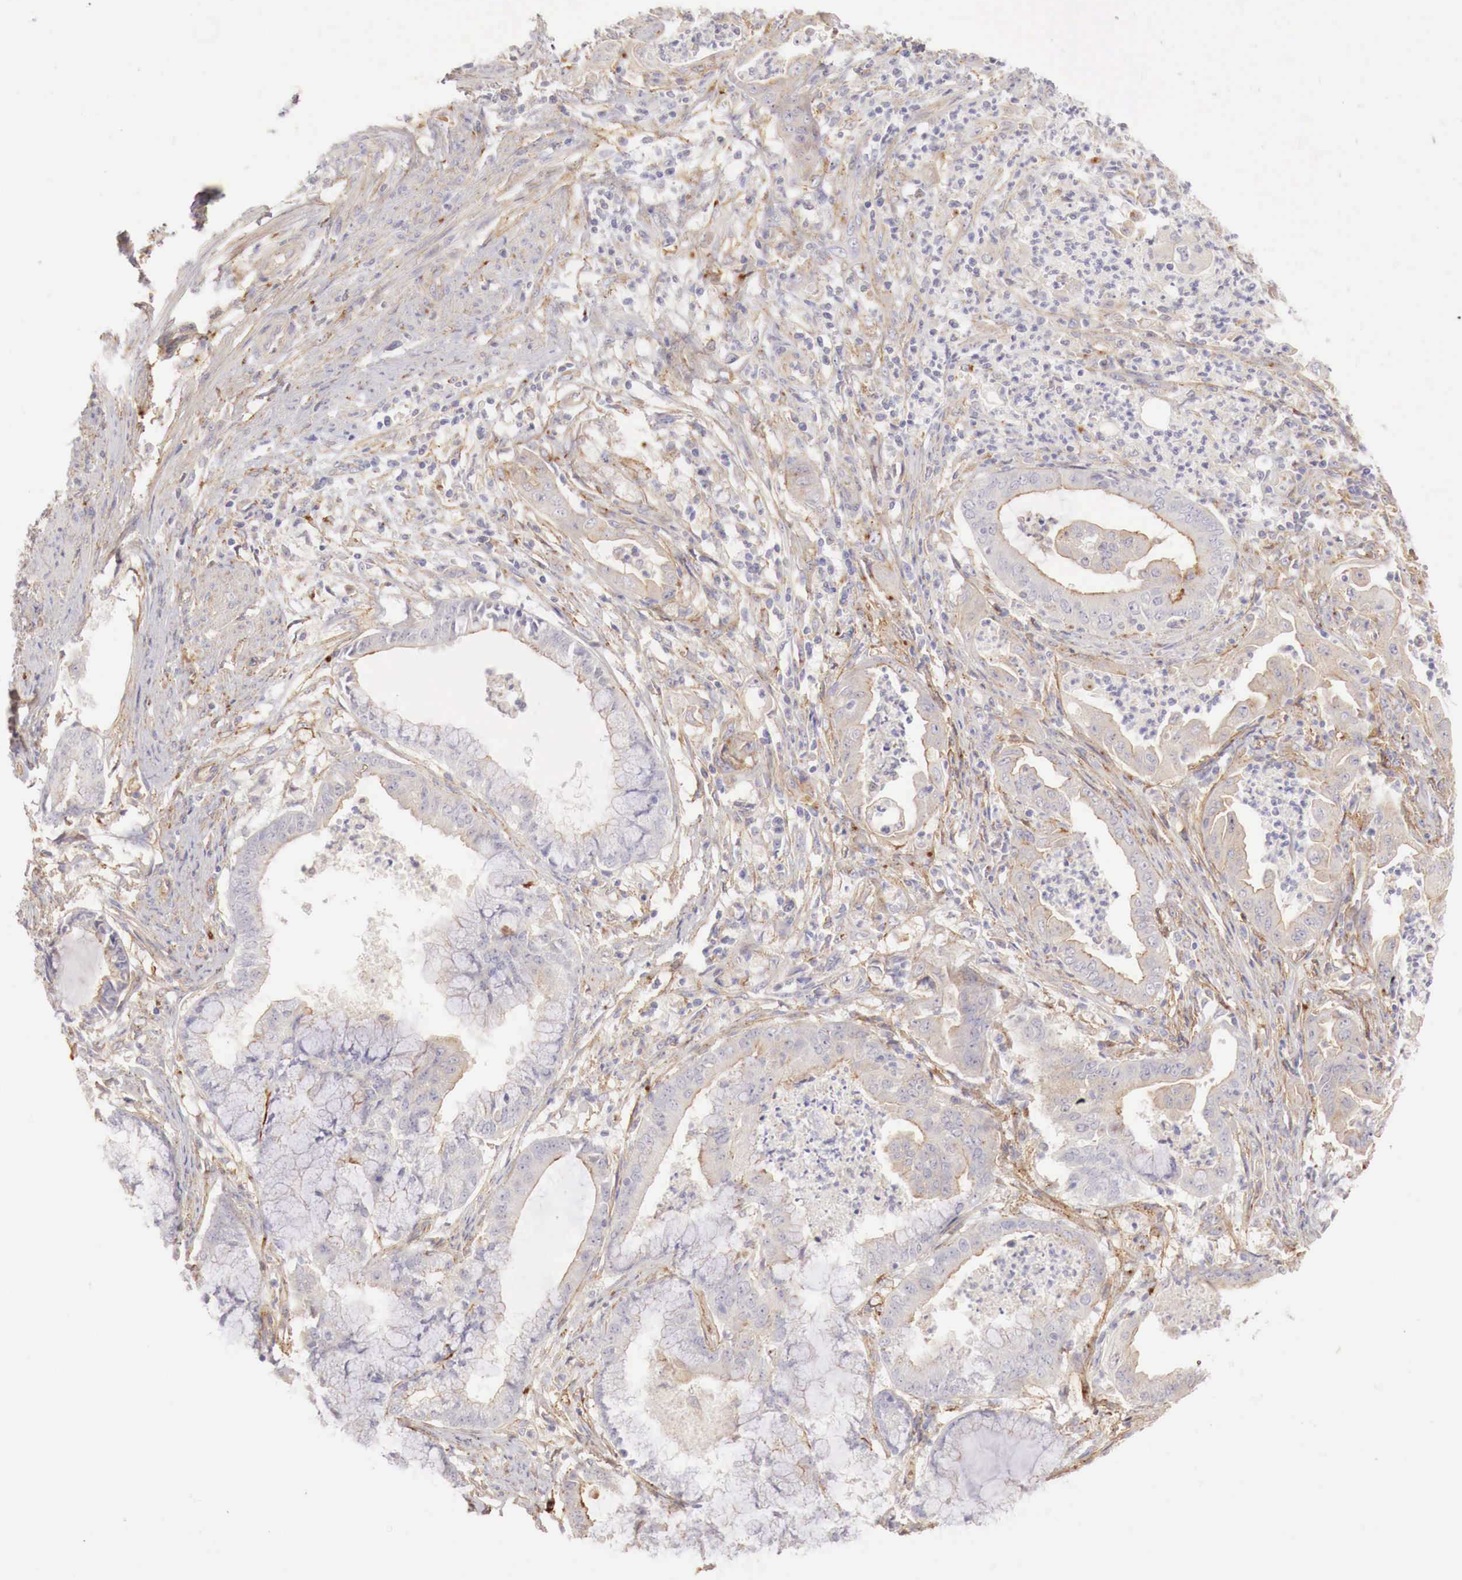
{"staining": {"intensity": "negative", "quantity": "none", "location": "none"}, "tissue": "endometrial cancer", "cell_type": "Tumor cells", "image_type": "cancer", "snomed": [{"axis": "morphology", "description": "Adenocarcinoma, NOS"}, {"axis": "topography", "description": "Endometrium"}], "caption": "The immunohistochemistry photomicrograph has no significant staining in tumor cells of endometrial adenocarcinoma tissue.", "gene": "KLHDC7B", "patient": {"sex": "female", "age": 63}}